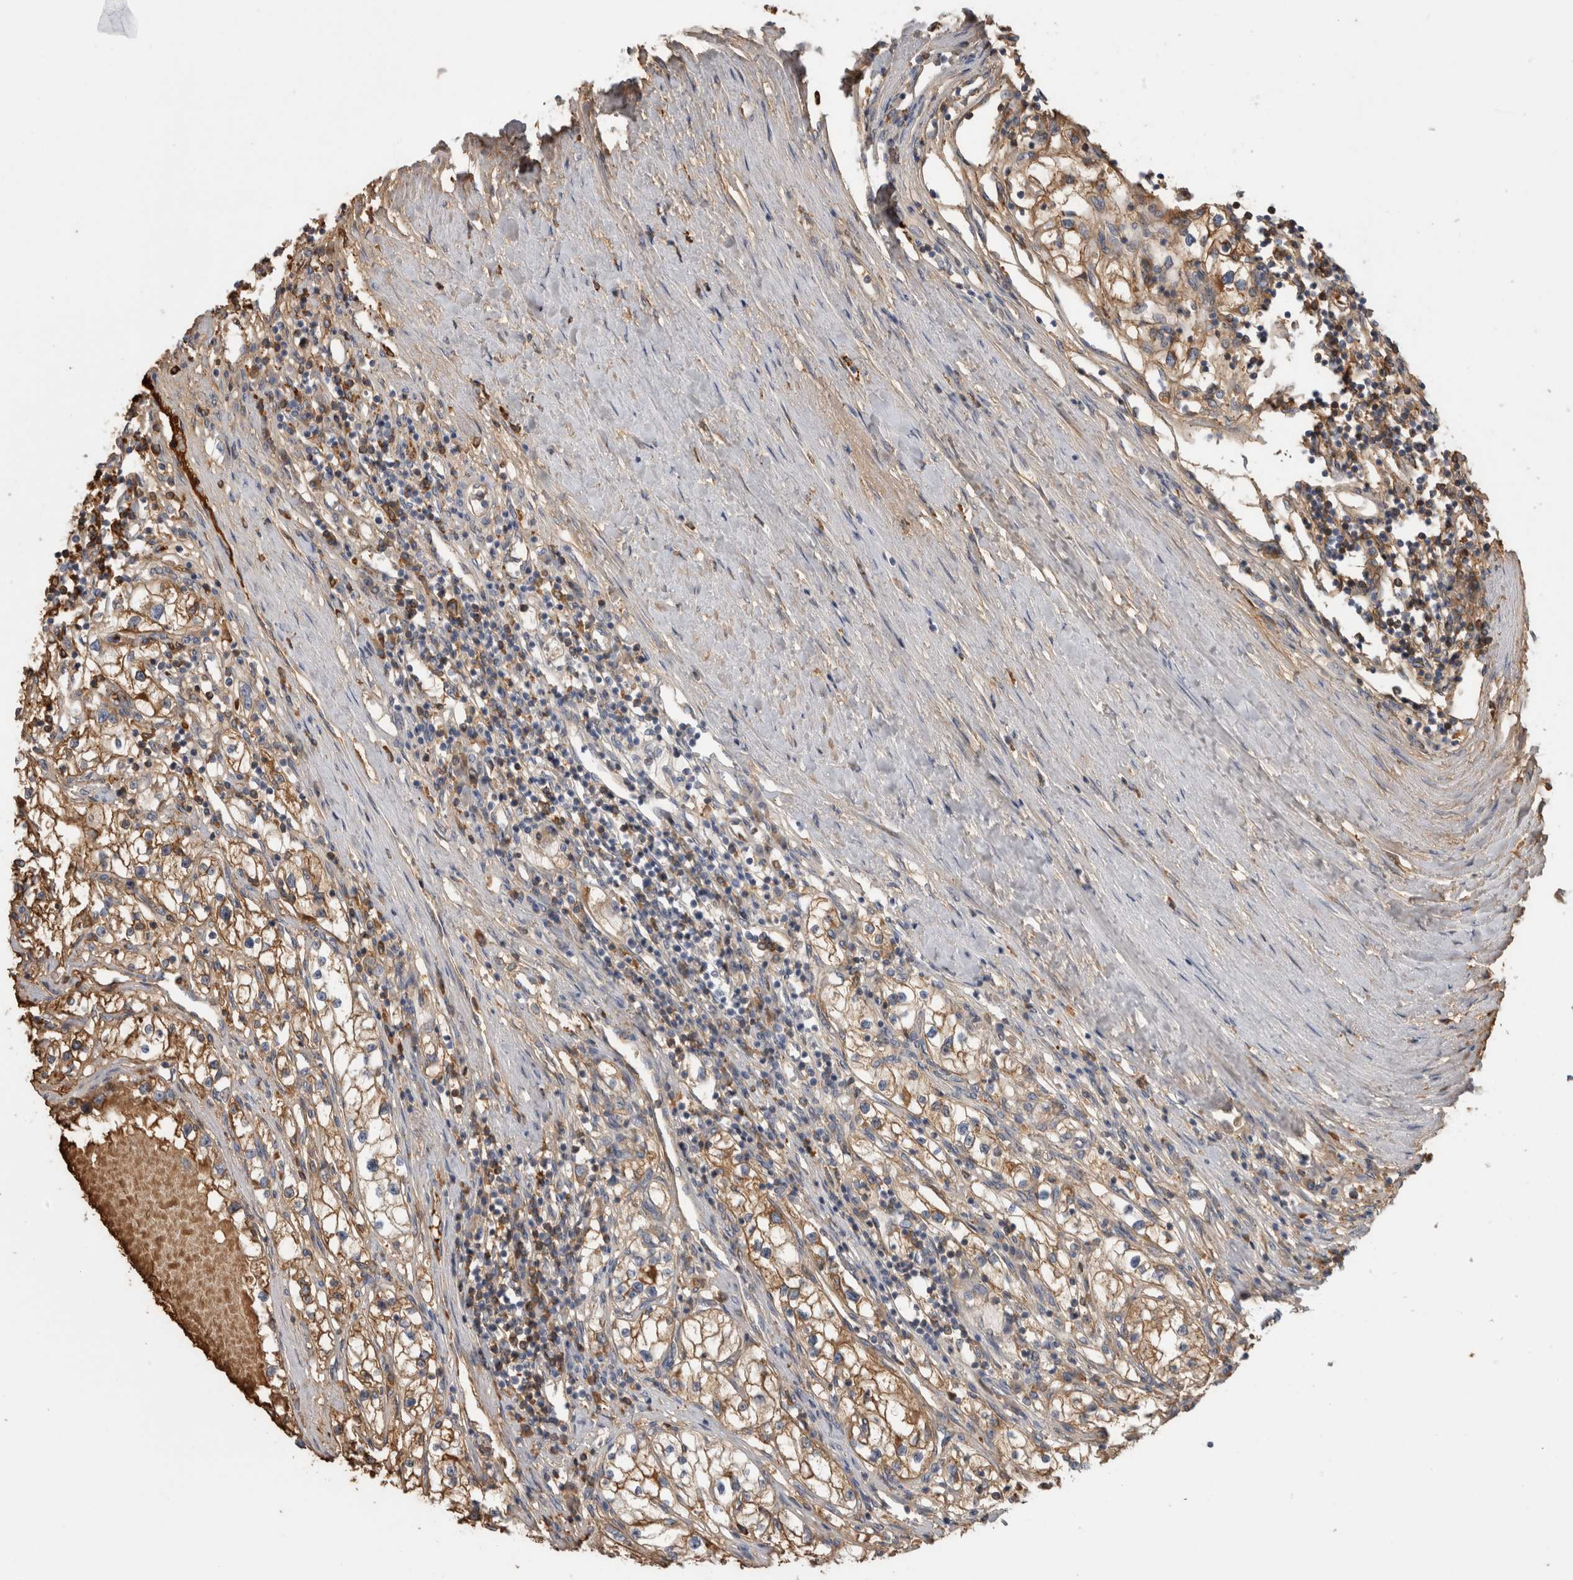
{"staining": {"intensity": "moderate", "quantity": ">75%", "location": "cytoplasmic/membranous"}, "tissue": "renal cancer", "cell_type": "Tumor cells", "image_type": "cancer", "snomed": [{"axis": "morphology", "description": "Adenocarcinoma, NOS"}, {"axis": "topography", "description": "Kidney"}], "caption": "Renal adenocarcinoma tissue reveals moderate cytoplasmic/membranous staining in about >75% of tumor cells", "gene": "TBCE", "patient": {"sex": "male", "age": 68}}